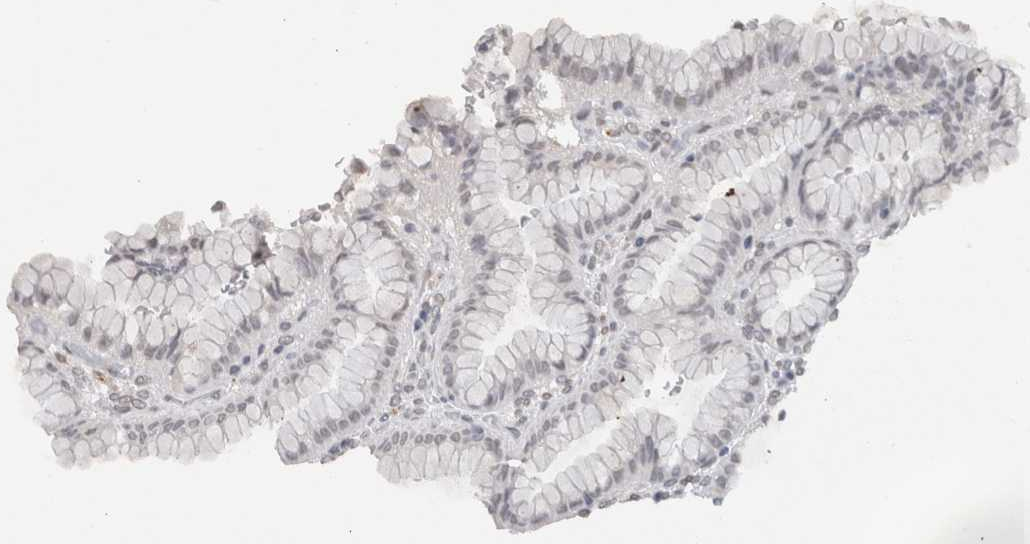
{"staining": {"intensity": "negative", "quantity": "none", "location": "none"}, "tissue": "stomach", "cell_type": "Glandular cells", "image_type": "normal", "snomed": [{"axis": "morphology", "description": "Normal tissue, NOS"}, {"axis": "topography", "description": "Stomach"}], "caption": "Benign stomach was stained to show a protein in brown. There is no significant expression in glandular cells. Nuclei are stained in blue.", "gene": "PRXL2A", "patient": {"sex": "male", "age": 42}}